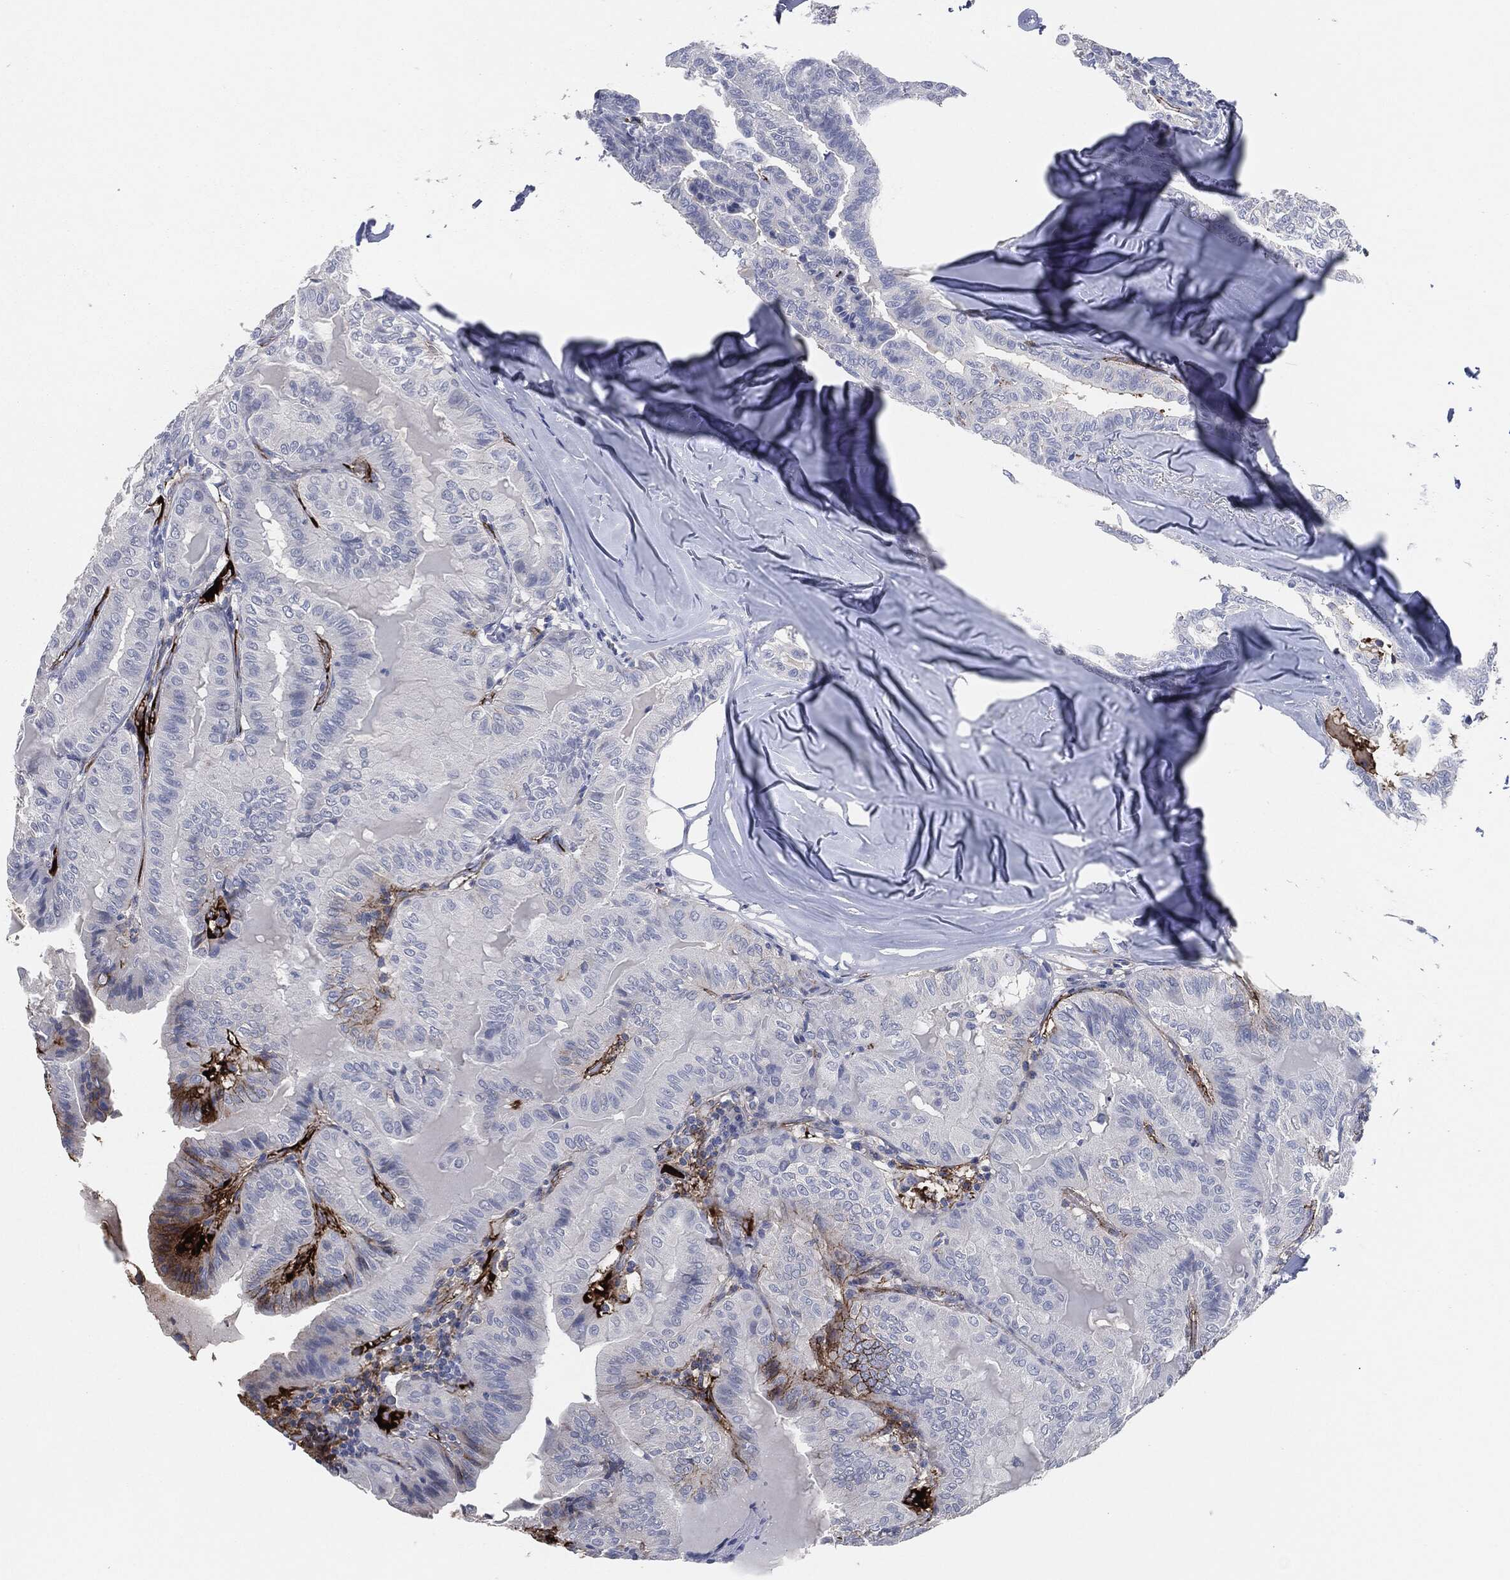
{"staining": {"intensity": "strong", "quantity": "<25%", "location": "cytoplasmic/membranous"}, "tissue": "thyroid cancer", "cell_type": "Tumor cells", "image_type": "cancer", "snomed": [{"axis": "morphology", "description": "Papillary adenocarcinoma, NOS"}, {"axis": "topography", "description": "Thyroid gland"}], "caption": "Immunohistochemistry image of human thyroid cancer stained for a protein (brown), which demonstrates medium levels of strong cytoplasmic/membranous expression in approximately <25% of tumor cells.", "gene": "APOB", "patient": {"sex": "female", "age": 68}}